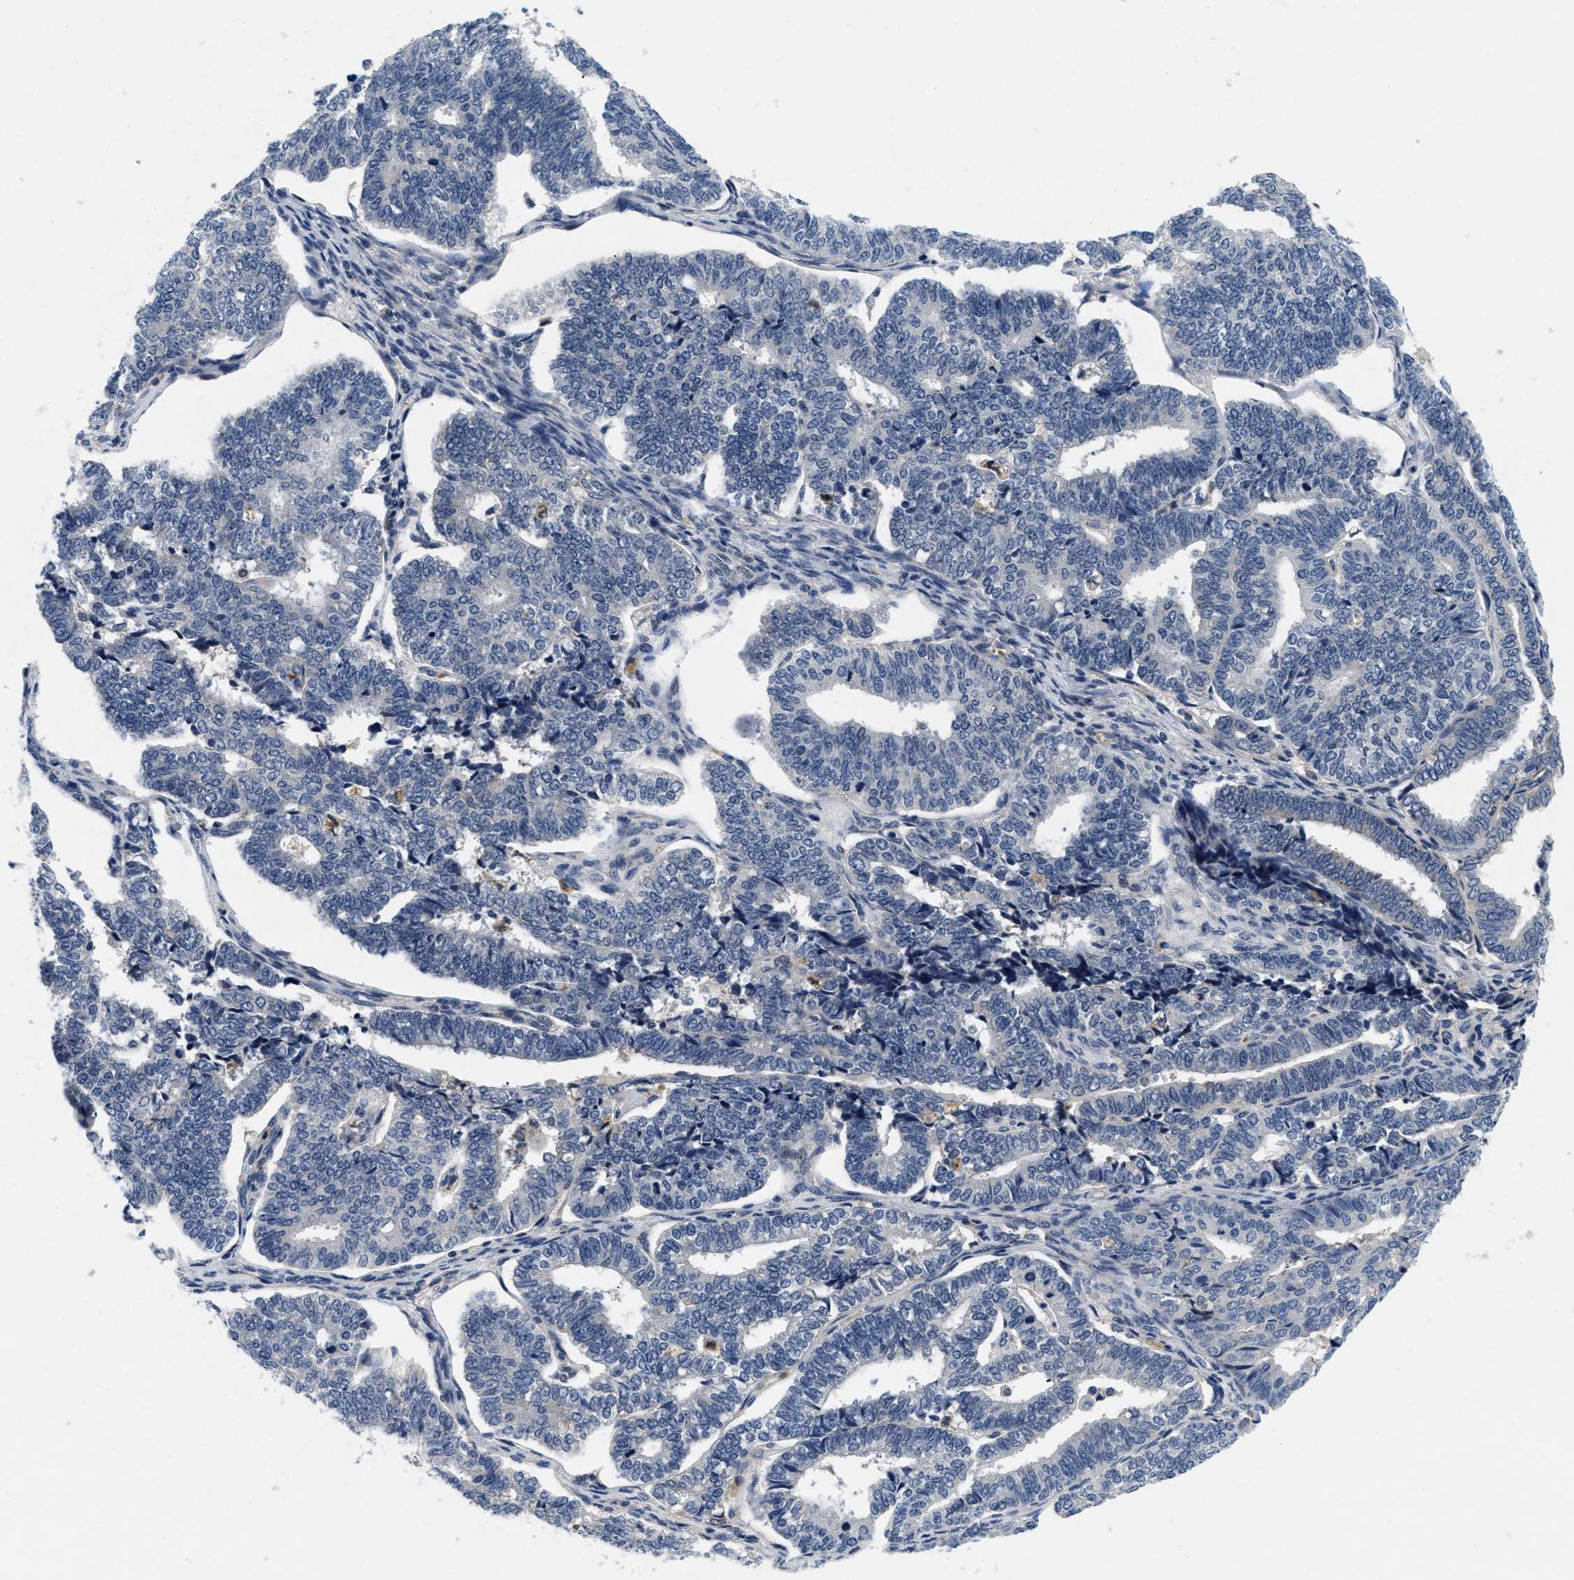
{"staining": {"intensity": "negative", "quantity": "none", "location": "none"}, "tissue": "endometrial cancer", "cell_type": "Tumor cells", "image_type": "cancer", "snomed": [{"axis": "morphology", "description": "Adenocarcinoma, NOS"}, {"axis": "topography", "description": "Endometrium"}], "caption": "An immunohistochemistry (IHC) image of endometrial adenocarcinoma is shown. There is no staining in tumor cells of endometrial adenocarcinoma.", "gene": "PDP1", "patient": {"sex": "female", "age": 70}}